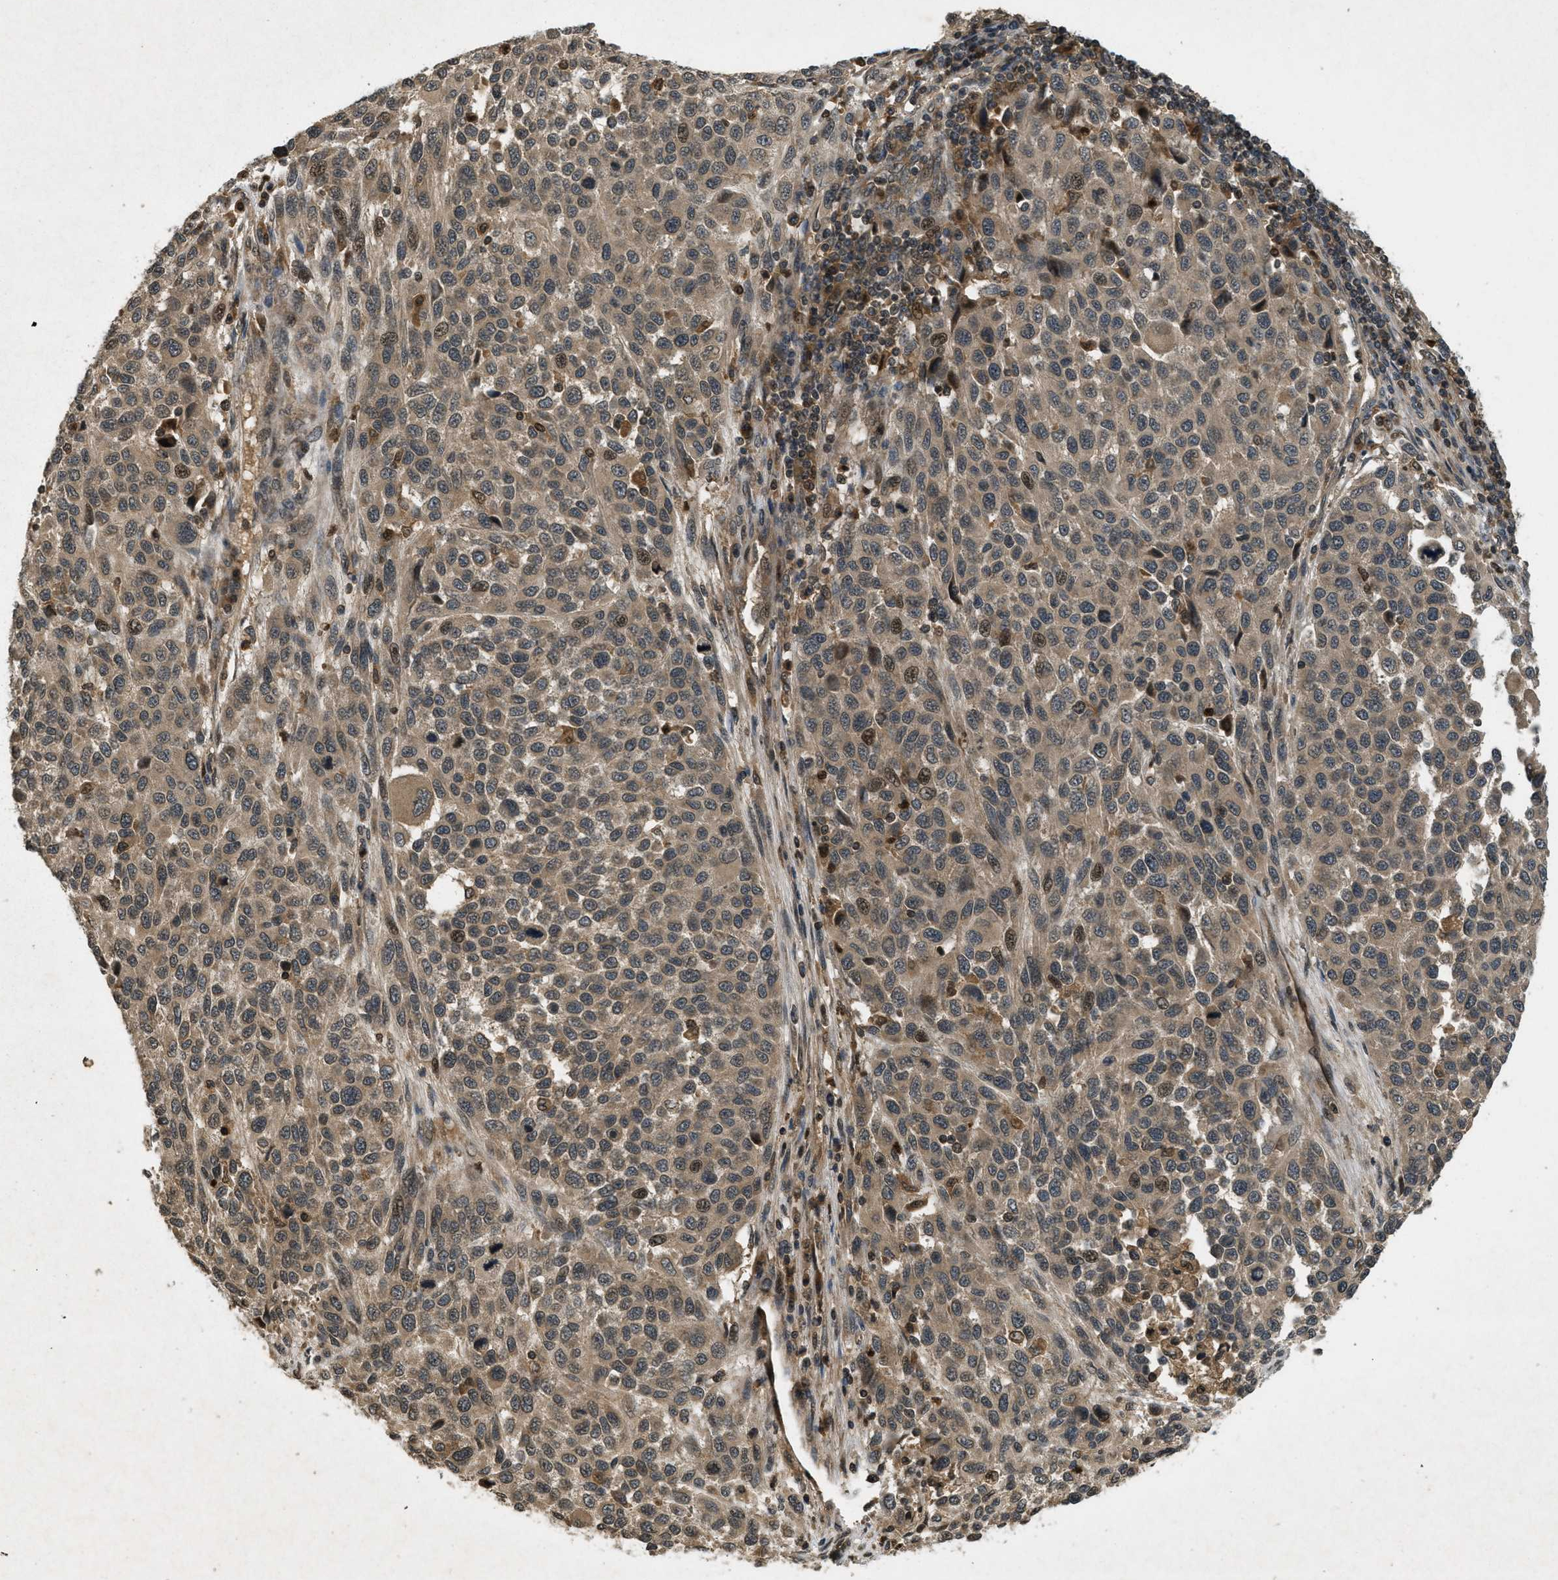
{"staining": {"intensity": "weak", "quantity": ">75%", "location": "cytoplasmic/membranous"}, "tissue": "melanoma", "cell_type": "Tumor cells", "image_type": "cancer", "snomed": [{"axis": "morphology", "description": "Malignant melanoma, Metastatic site"}, {"axis": "topography", "description": "Lymph node"}], "caption": "IHC micrograph of human malignant melanoma (metastatic site) stained for a protein (brown), which reveals low levels of weak cytoplasmic/membranous positivity in approximately >75% of tumor cells.", "gene": "ATG7", "patient": {"sex": "male", "age": 61}}